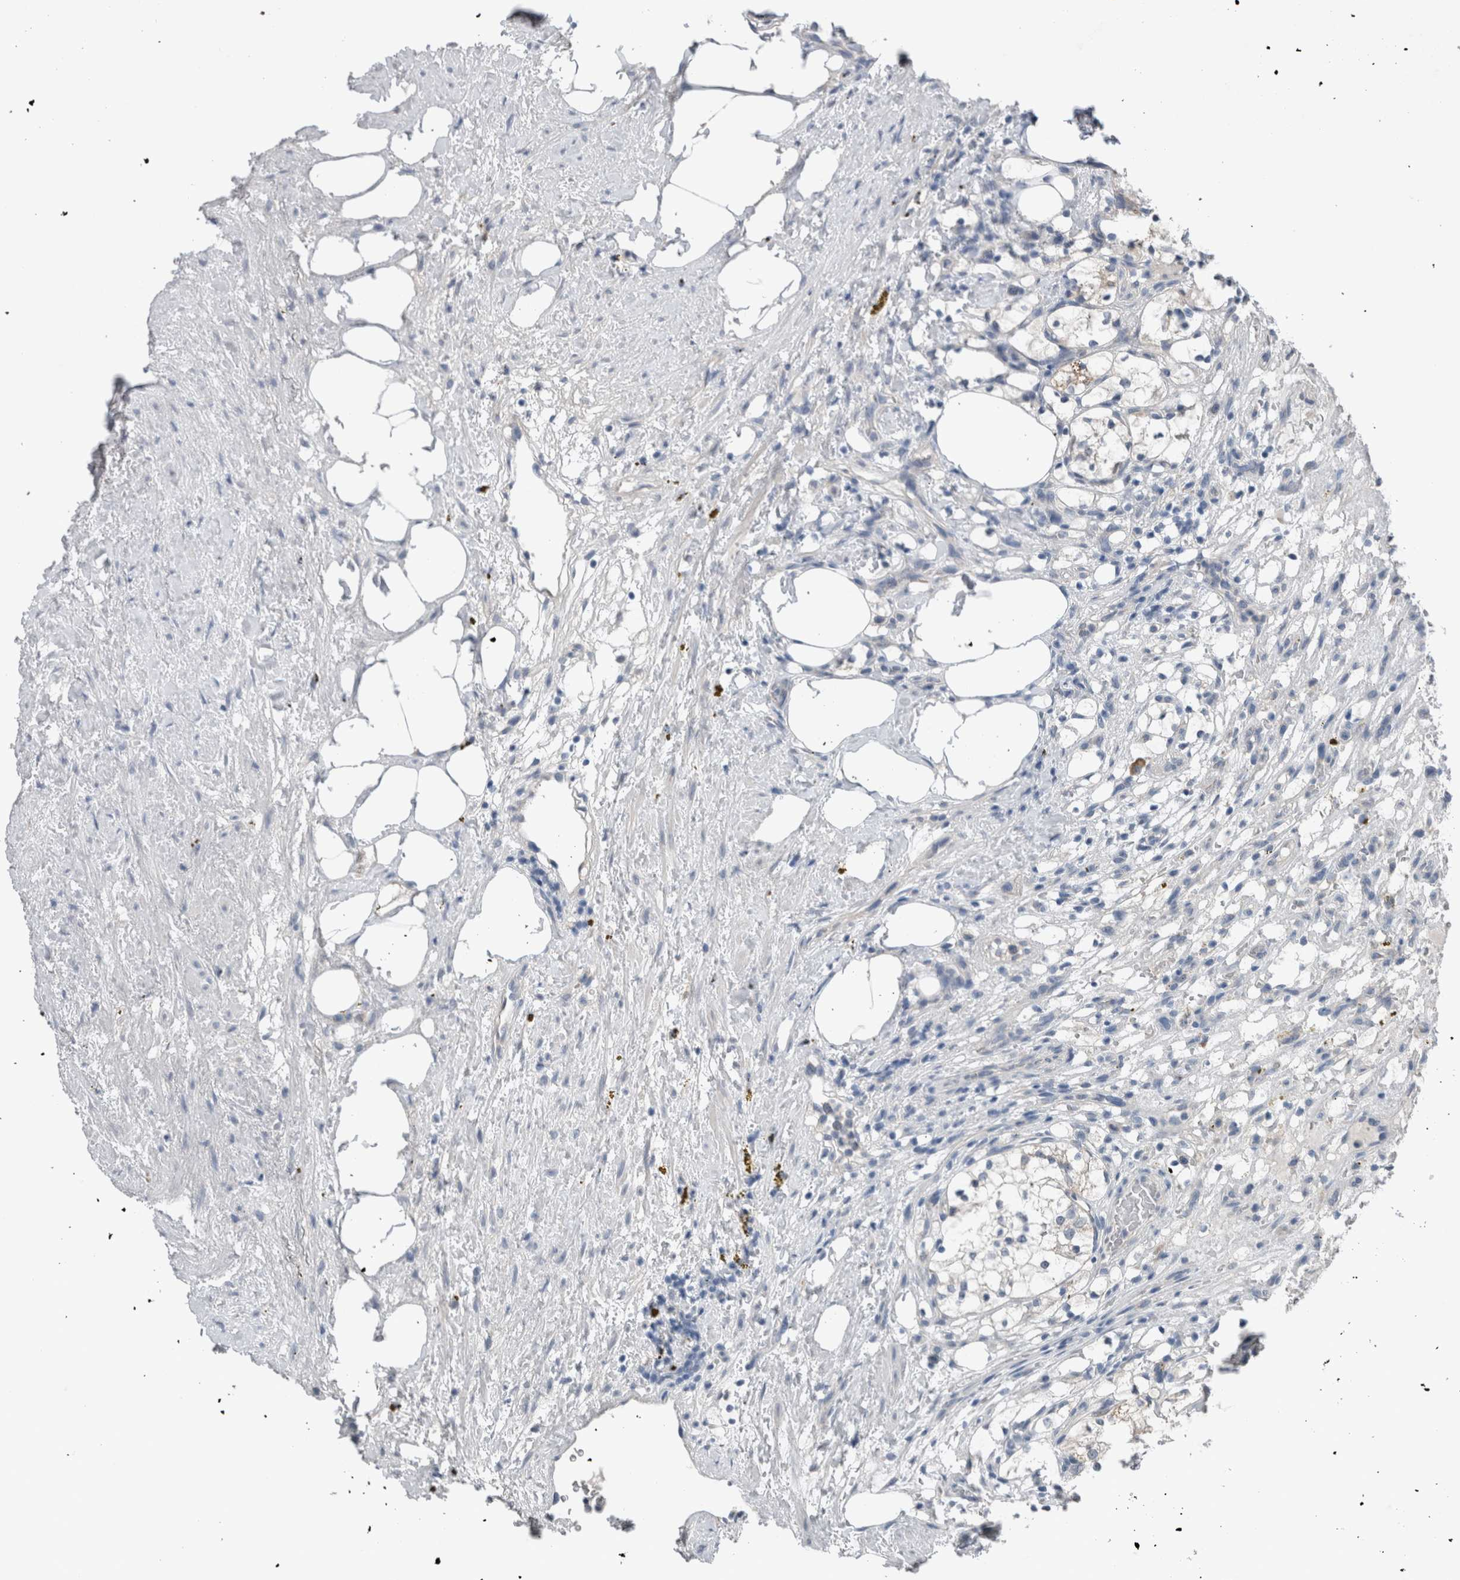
{"staining": {"intensity": "negative", "quantity": "none", "location": "none"}, "tissue": "renal cancer", "cell_type": "Tumor cells", "image_type": "cancer", "snomed": [{"axis": "morphology", "description": "Adenocarcinoma, NOS"}, {"axis": "topography", "description": "Kidney"}], "caption": "Renal cancer (adenocarcinoma) was stained to show a protein in brown. There is no significant expression in tumor cells. (Immunohistochemistry, brightfield microscopy, high magnification).", "gene": "CRNN", "patient": {"sex": "female", "age": 69}}